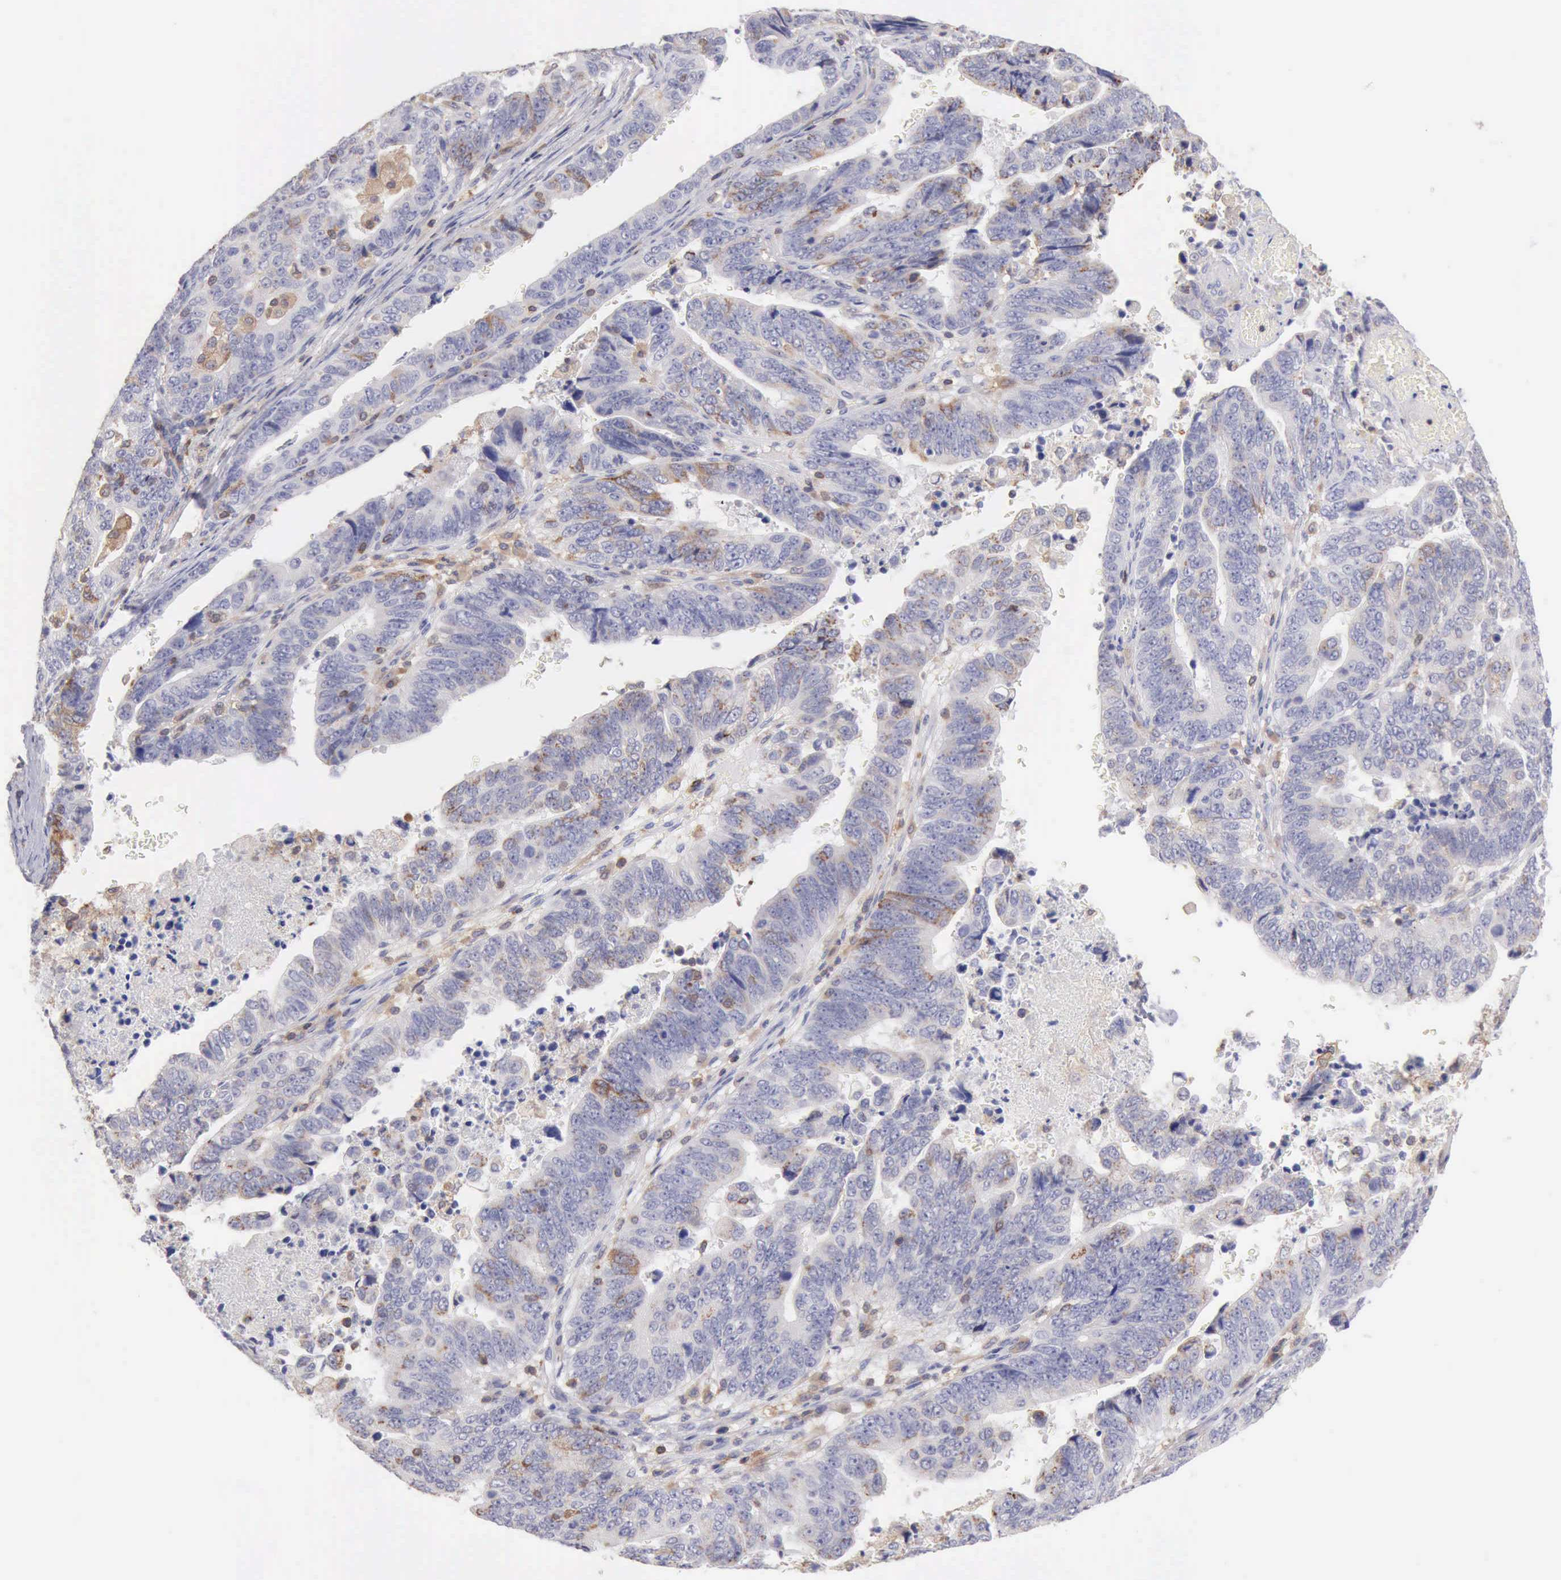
{"staining": {"intensity": "weak", "quantity": "<25%", "location": "cytoplasmic/membranous"}, "tissue": "stomach cancer", "cell_type": "Tumor cells", "image_type": "cancer", "snomed": [{"axis": "morphology", "description": "Adenocarcinoma, NOS"}, {"axis": "topography", "description": "Stomach, upper"}], "caption": "A histopathology image of human stomach cancer (adenocarcinoma) is negative for staining in tumor cells.", "gene": "SASH3", "patient": {"sex": "female", "age": 50}}